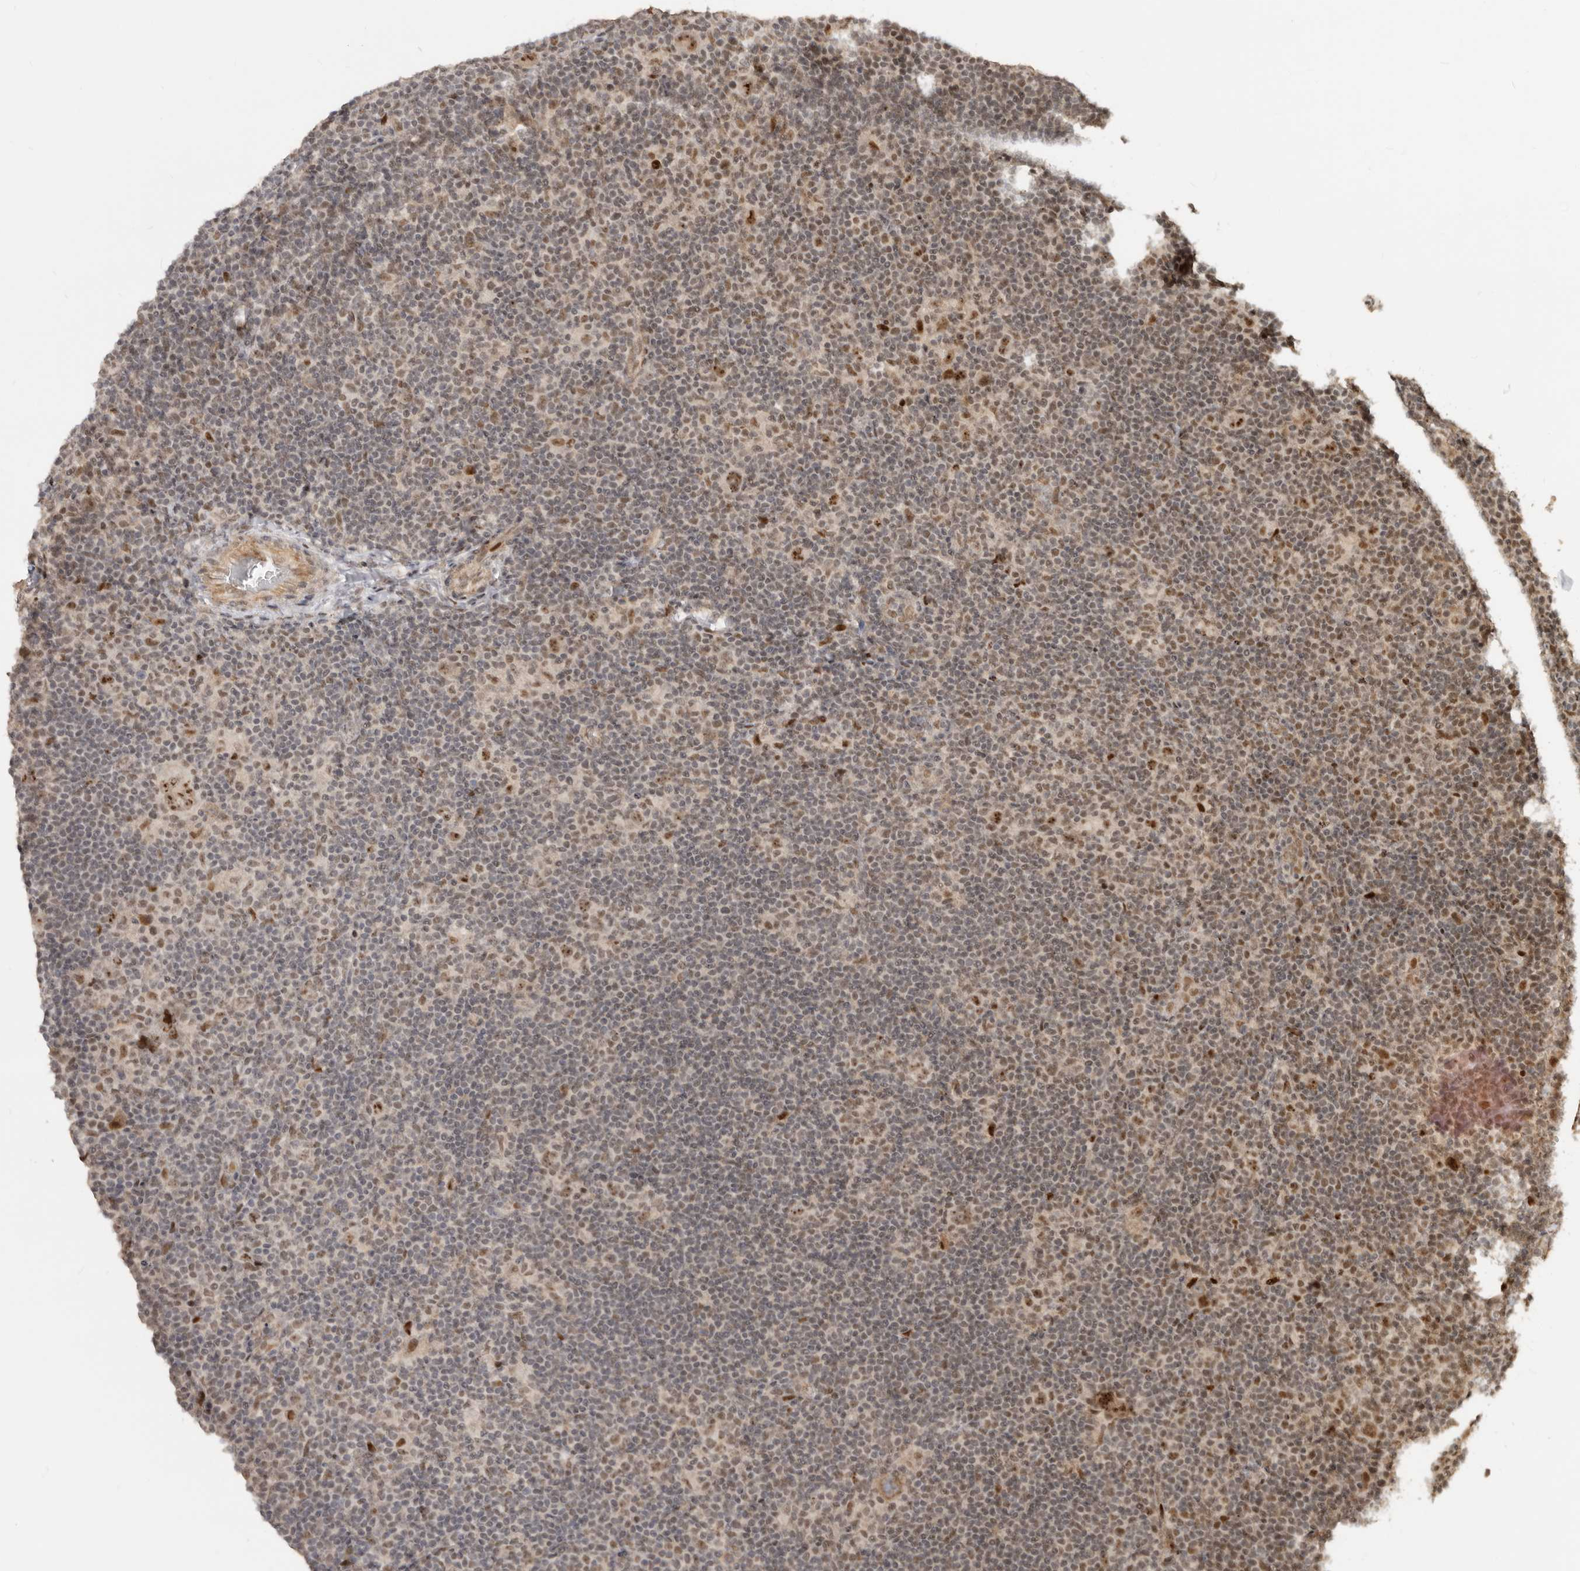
{"staining": {"intensity": "moderate", "quantity": ">75%", "location": "nuclear"}, "tissue": "lymphoma", "cell_type": "Tumor cells", "image_type": "cancer", "snomed": [{"axis": "morphology", "description": "Hodgkin's disease, NOS"}, {"axis": "topography", "description": "Lymph node"}], "caption": "IHC histopathology image of neoplastic tissue: lymphoma stained using immunohistochemistry (IHC) exhibits medium levels of moderate protein expression localized specifically in the nuclear of tumor cells, appearing as a nuclear brown color.", "gene": "GPBP1L1", "patient": {"sex": "female", "age": 57}}